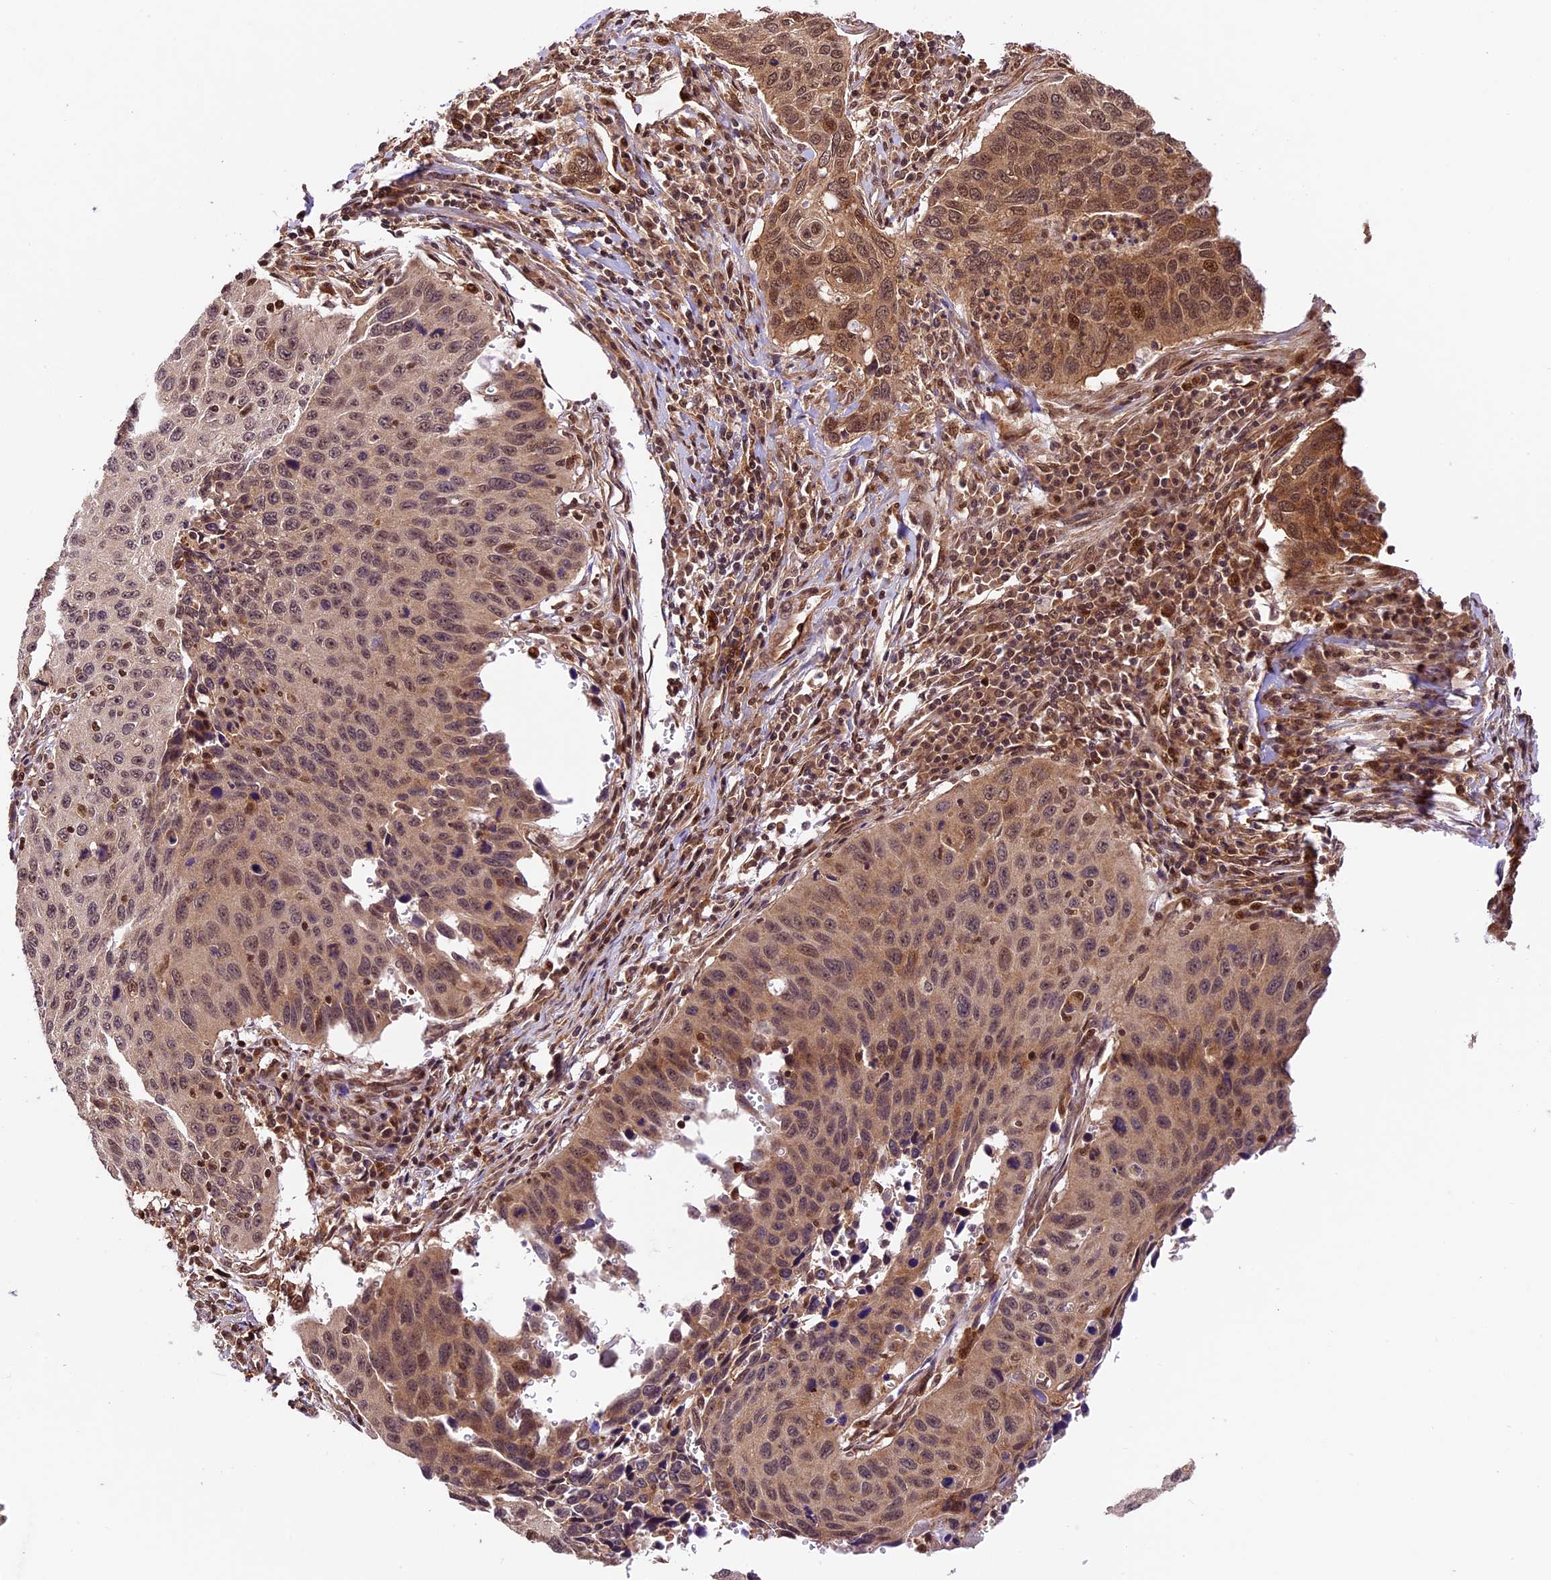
{"staining": {"intensity": "moderate", "quantity": ">75%", "location": "cytoplasmic/membranous,nuclear"}, "tissue": "cervical cancer", "cell_type": "Tumor cells", "image_type": "cancer", "snomed": [{"axis": "morphology", "description": "Squamous cell carcinoma, NOS"}, {"axis": "topography", "description": "Cervix"}], "caption": "Tumor cells exhibit moderate cytoplasmic/membranous and nuclear expression in about >75% of cells in cervical squamous cell carcinoma. (Stains: DAB (3,3'-diaminobenzidine) in brown, nuclei in blue, Microscopy: brightfield microscopy at high magnification).", "gene": "DHX38", "patient": {"sex": "female", "age": 53}}